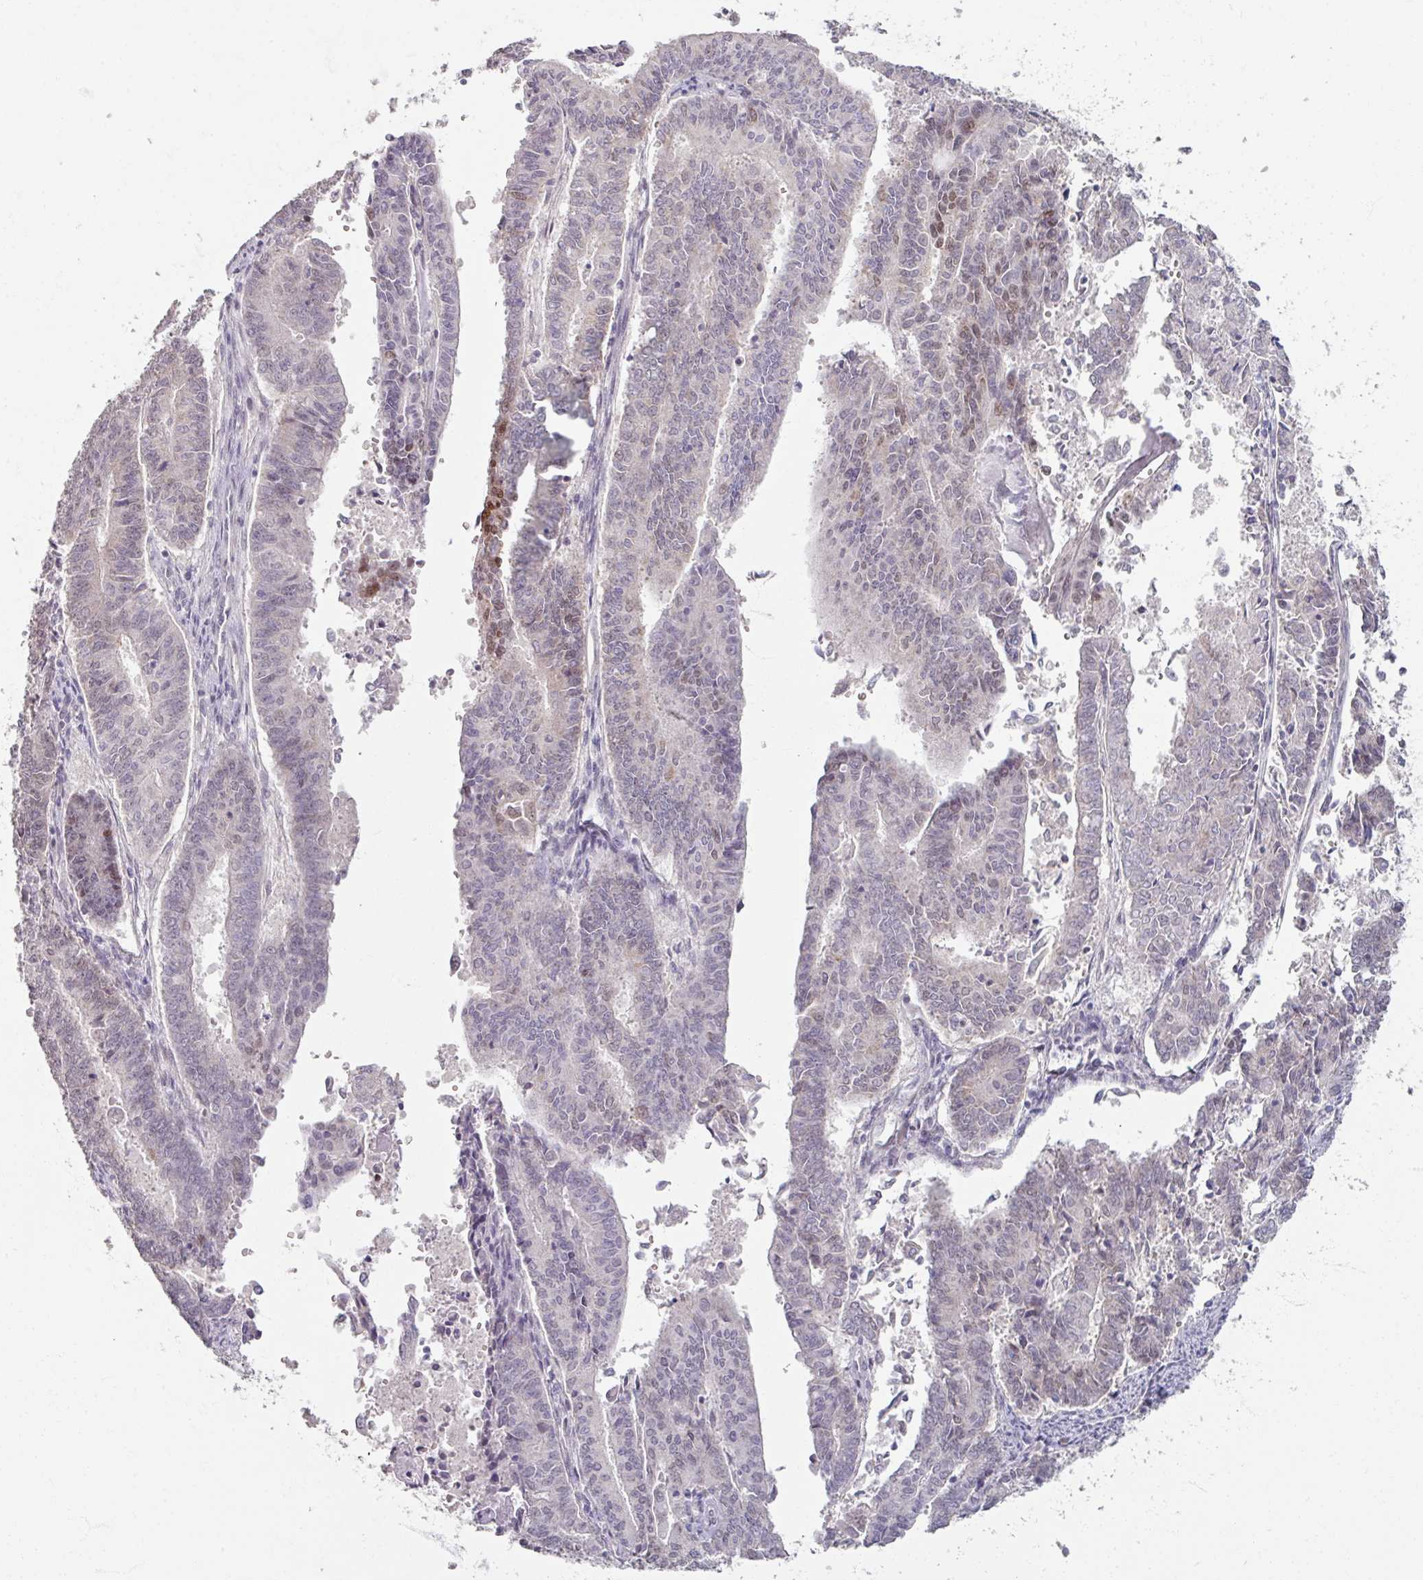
{"staining": {"intensity": "weak", "quantity": "<25%", "location": "nuclear"}, "tissue": "endometrial cancer", "cell_type": "Tumor cells", "image_type": "cancer", "snomed": [{"axis": "morphology", "description": "Adenocarcinoma, NOS"}, {"axis": "topography", "description": "Endometrium"}], "caption": "This image is of adenocarcinoma (endometrial) stained with IHC to label a protein in brown with the nuclei are counter-stained blue. There is no positivity in tumor cells.", "gene": "SOX11", "patient": {"sex": "female", "age": 59}}